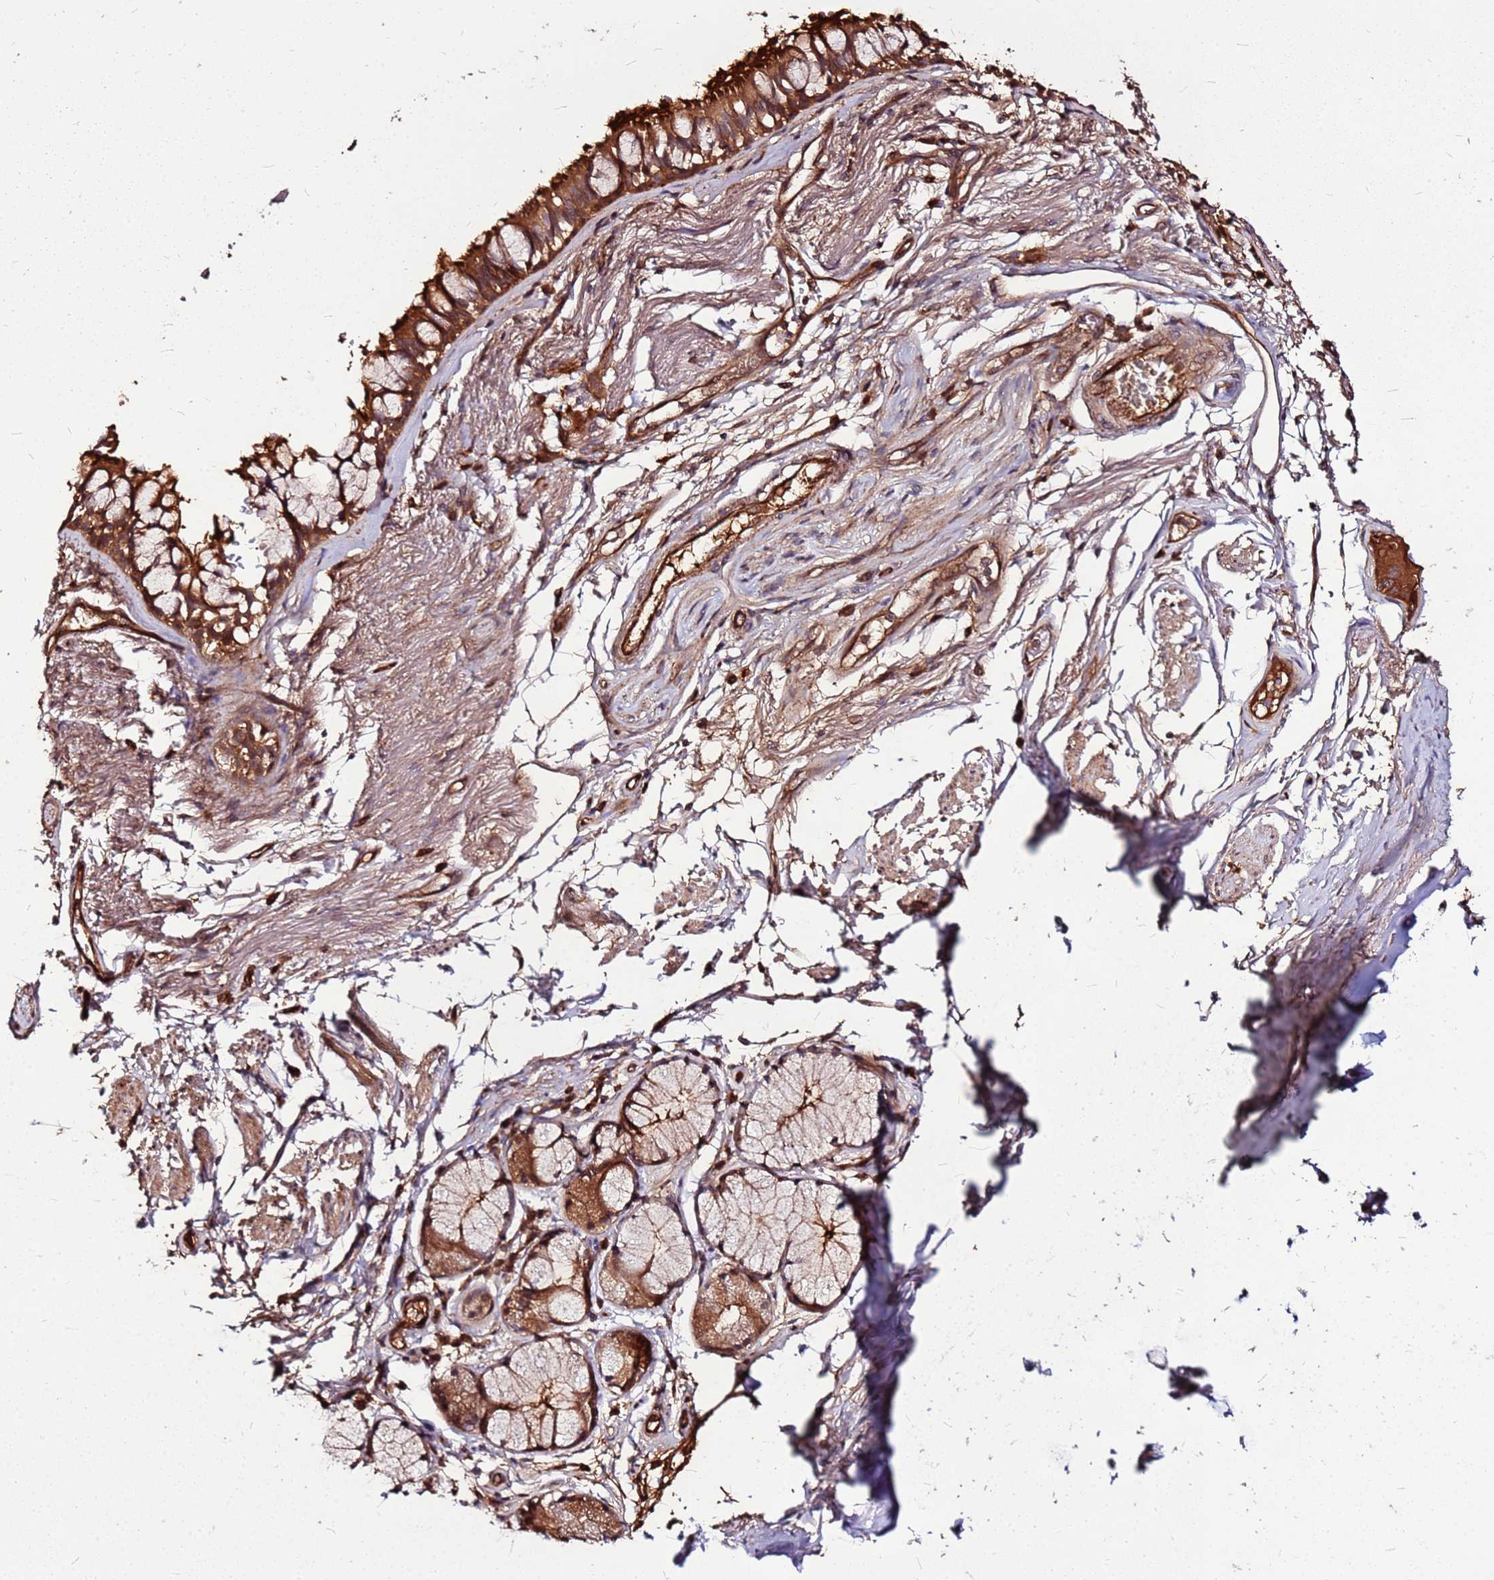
{"staining": {"intensity": "strong", "quantity": ">75%", "location": "cytoplasmic/membranous"}, "tissue": "bronchus", "cell_type": "Respiratory epithelial cells", "image_type": "normal", "snomed": [{"axis": "morphology", "description": "Normal tissue, NOS"}, {"axis": "topography", "description": "Bronchus"}], "caption": "A histopathology image showing strong cytoplasmic/membranous expression in approximately >75% of respiratory epithelial cells in normal bronchus, as visualized by brown immunohistochemical staining.", "gene": "LYPLAL1", "patient": {"sex": "male", "age": 70}}